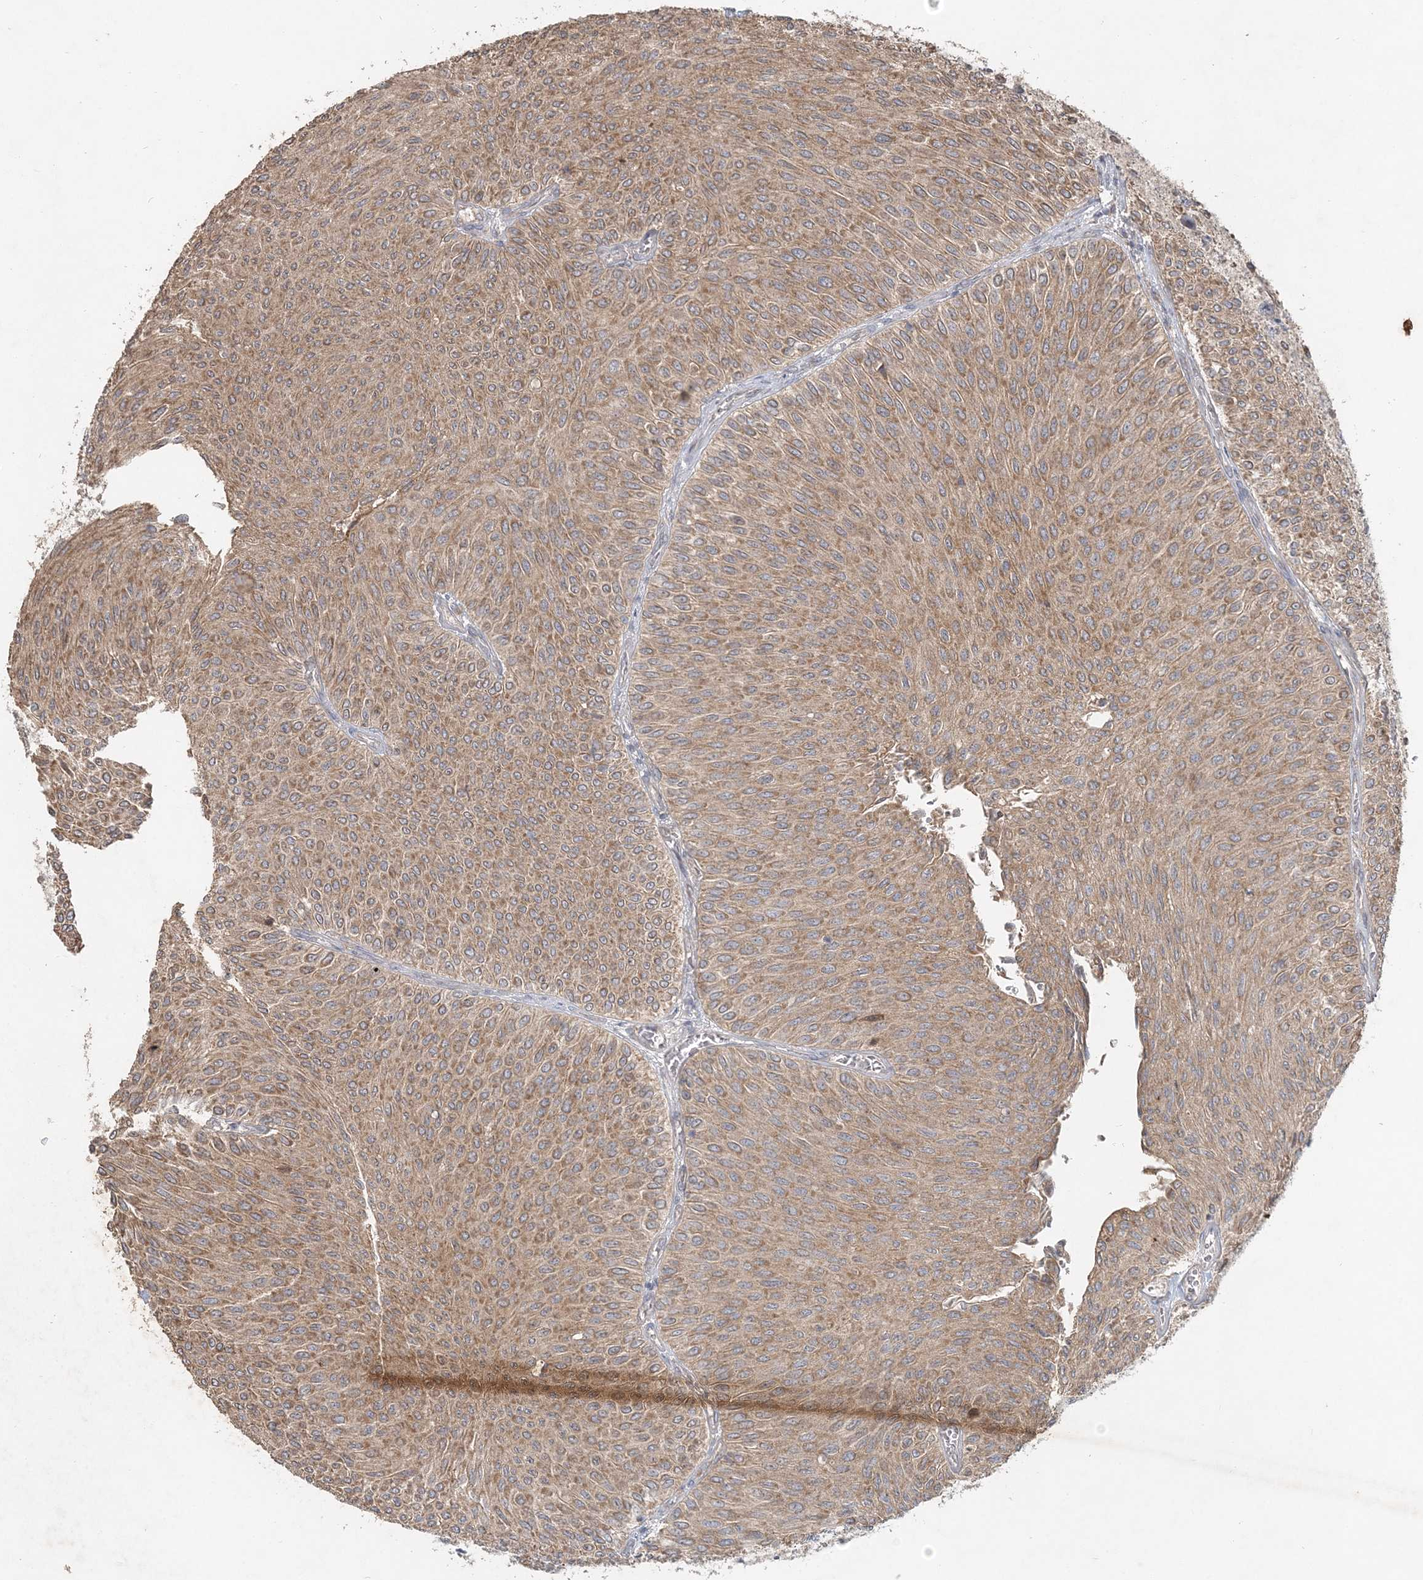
{"staining": {"intensity": "moderate", "quantity": ">75%", "location": "cytoplasmic/membranous"}, "tissue": "urothelial cancer", "cell_type": "Tumor cells", "image_type": "cancer", "snomed": [{"axis": "morphology", "description": "Urothelial carcinoma, Low grade"}, {"axis": "topography", "description": "Urinary bladder"}], "caption": "Immunohistochemistry image of human urothelial carcinoma (low-grade) stained for a protein (brown), which shows medium levels of moderate cytoplasmic/membranous staining in approximately >75% of tumor cells.", "gene": "RAB14", "patient": {"sex": "male", "age": 78}}